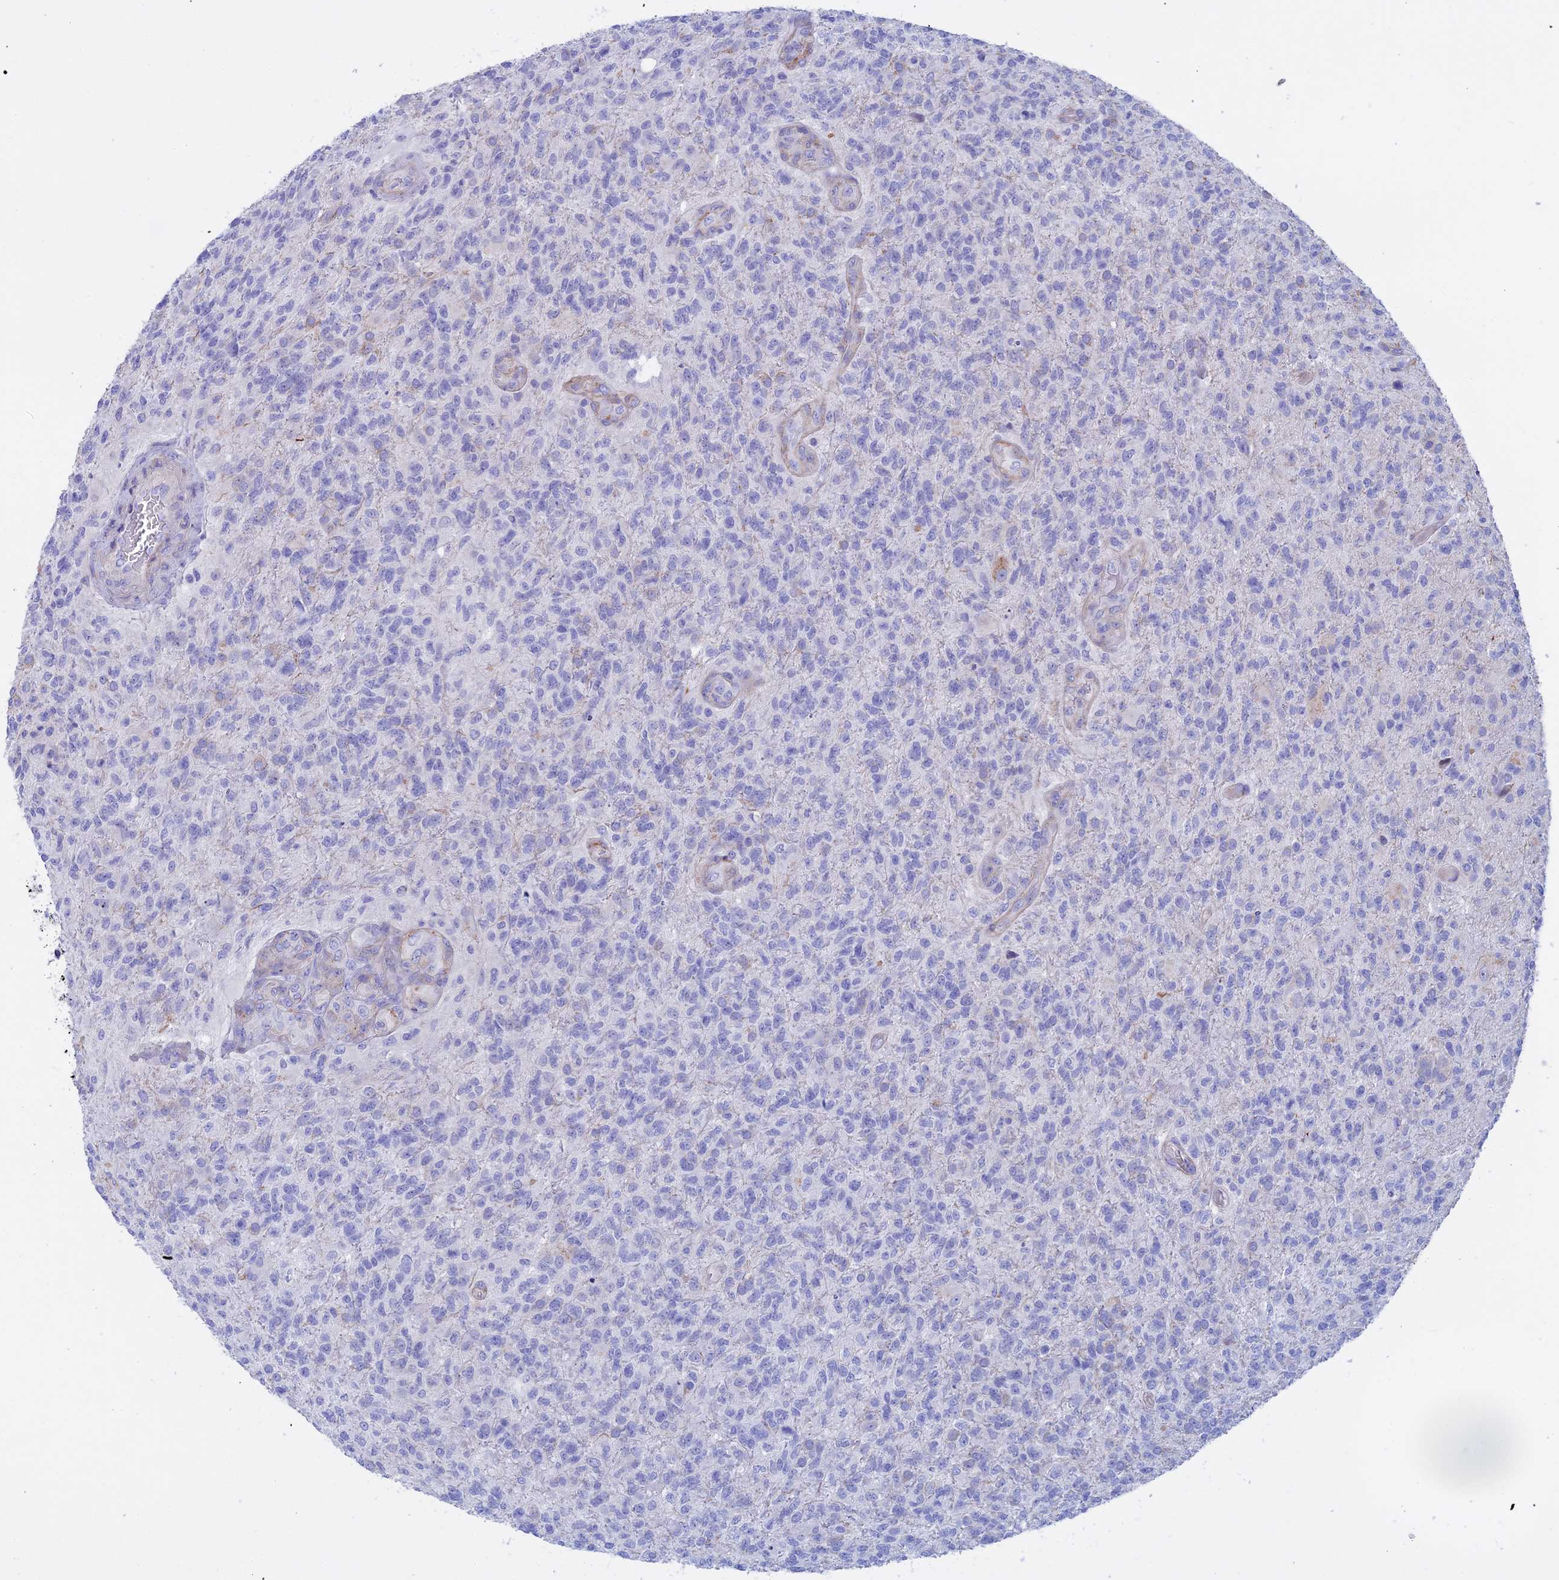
{"staining": {"intensity": "negative", "quantity": "none", "location": "none"}, "tissue": "glioma", "cell_type": "Tumor cells", "image_type": "cancer", "snomed": [{"axis": "morphology", "description": "Glioma, malignant, High grade"}, {"axis": "topography", "description": "Brain"}], "caption": "Human malignant glioma (high-grade) stained for a protein using IHC exhibits no expression in tumor cells.", "gene": "SLC2A6", "patient": {"sex": "male", "age": 56}}